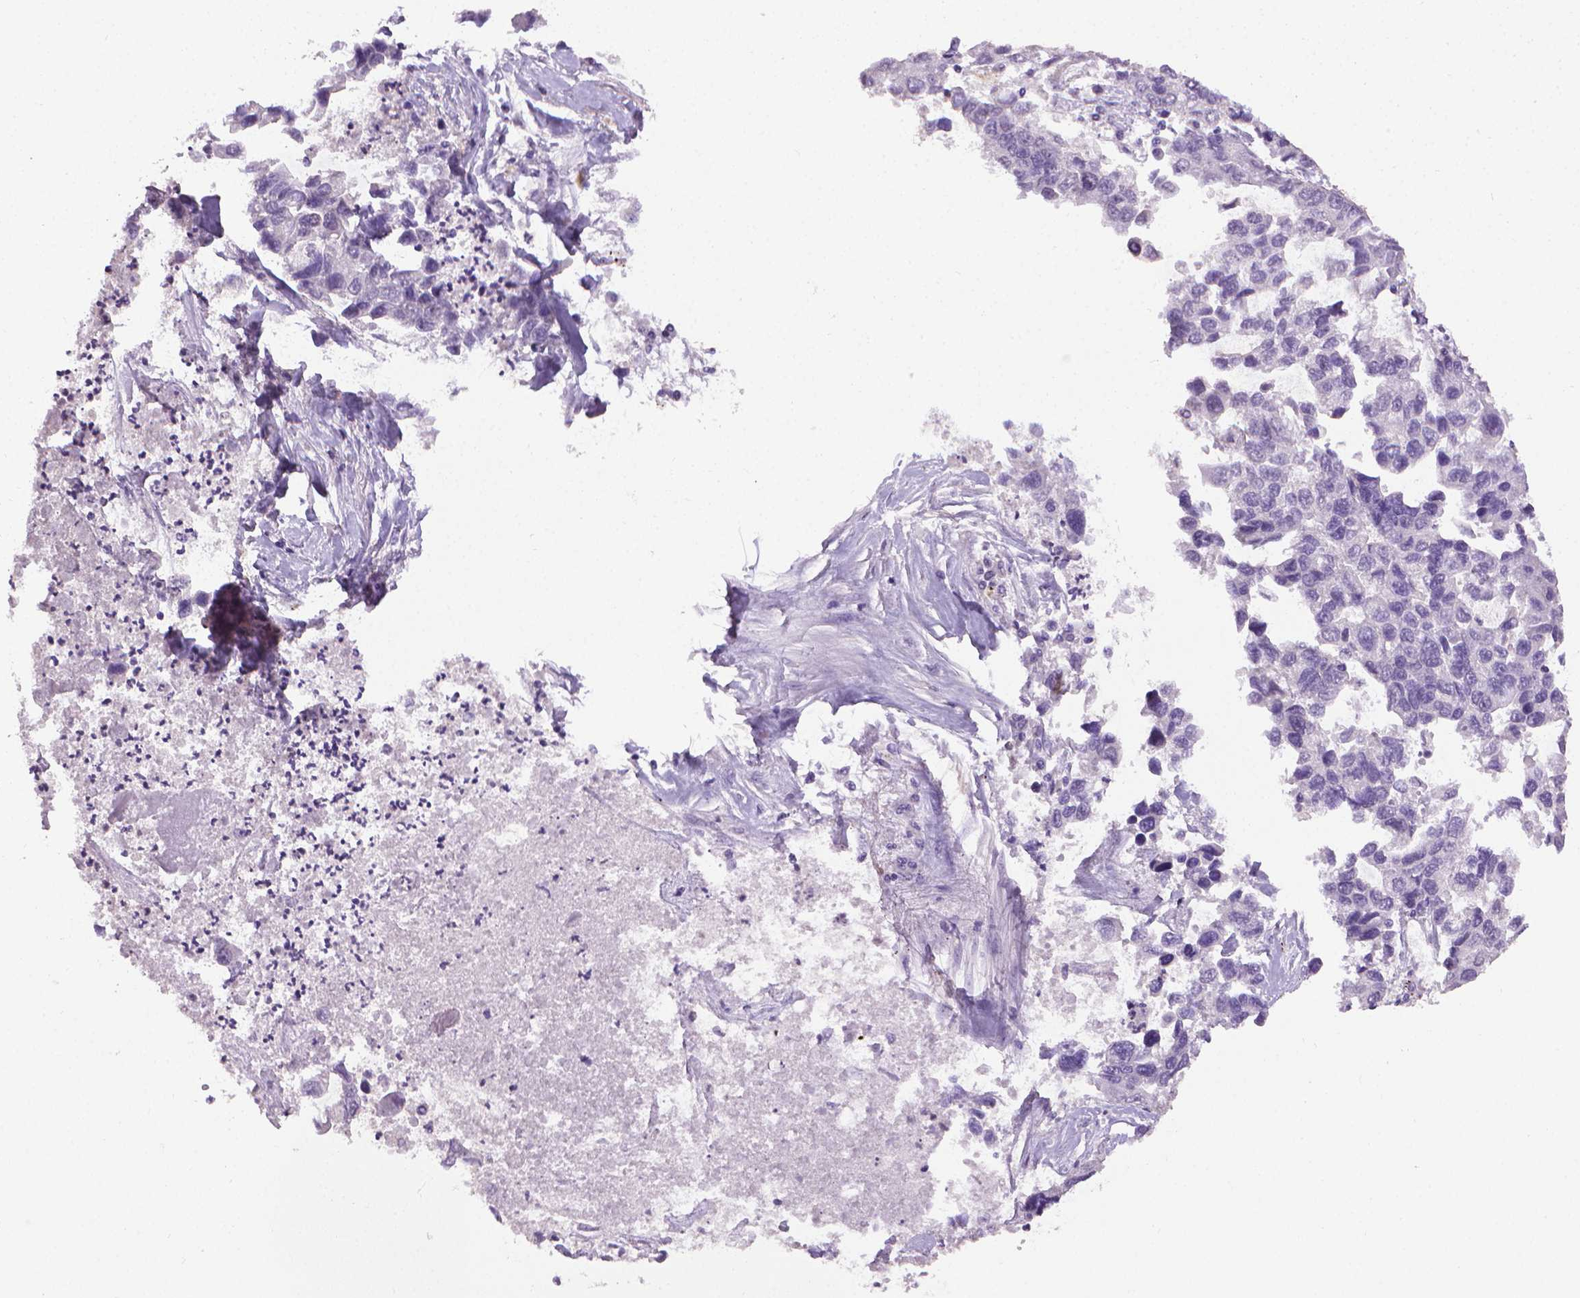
{"staining": {"intensity": "negative", "quantity": "none", "location": "none"}, "tissue": "lung cancer", "cell_type": "Tumor cells", "image_type": "cancer", "snomed": [{"axis": "morphology", "description": "Adenocarcinoma, NOS"}, {"axis": "topography", "description": "Bronchus"}, {"axis": "topography", "description": "Lung"}], "caption": "A micrograph of lung adenocarcinoma stained for a protein exhibits no brown staining in tumor cells.", "gene": "CDKN2D", "patient": {"sex": "female", "age": 51}}